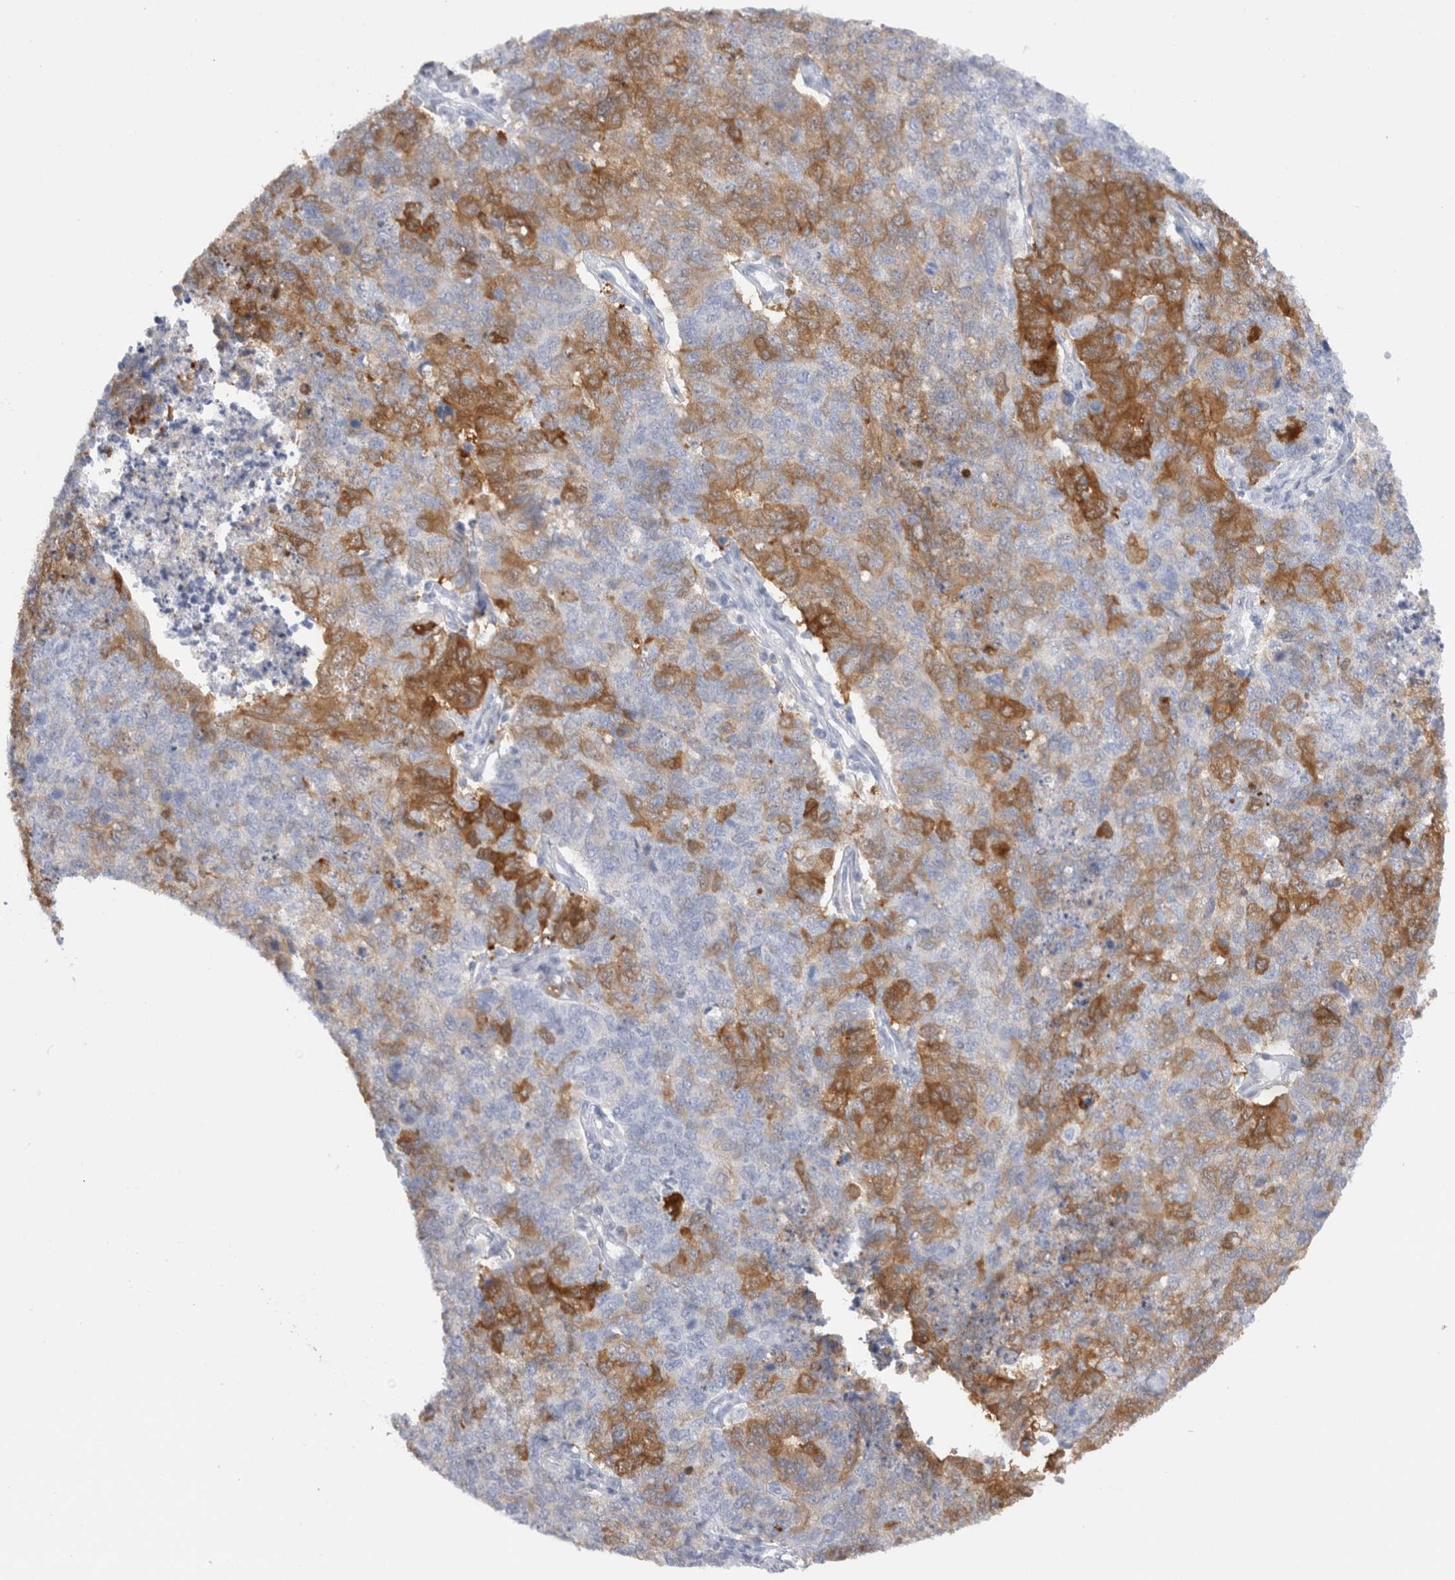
{"staining": {"intensity": "strong", "quantity": "<25%", "location": "cytoplasmic/membranous"}, "tissue": "cervical cancer", "cell_type": "Tumor cells", "image_type": "cancer", "snomed": [{"axis": "morphology", "description": "Squamous cell carcinoma, NOS"}, {"axis": "topography", "description": "Cervix"}], "caption": "Immunohistochemical staining of cervical cancer reveals medium levels of strong cytoplasmic/membranous staining in approximately <25% of tumor cells.", "gene": "NAPEPLD", "patient": {"sex": "female", "age": 63}}